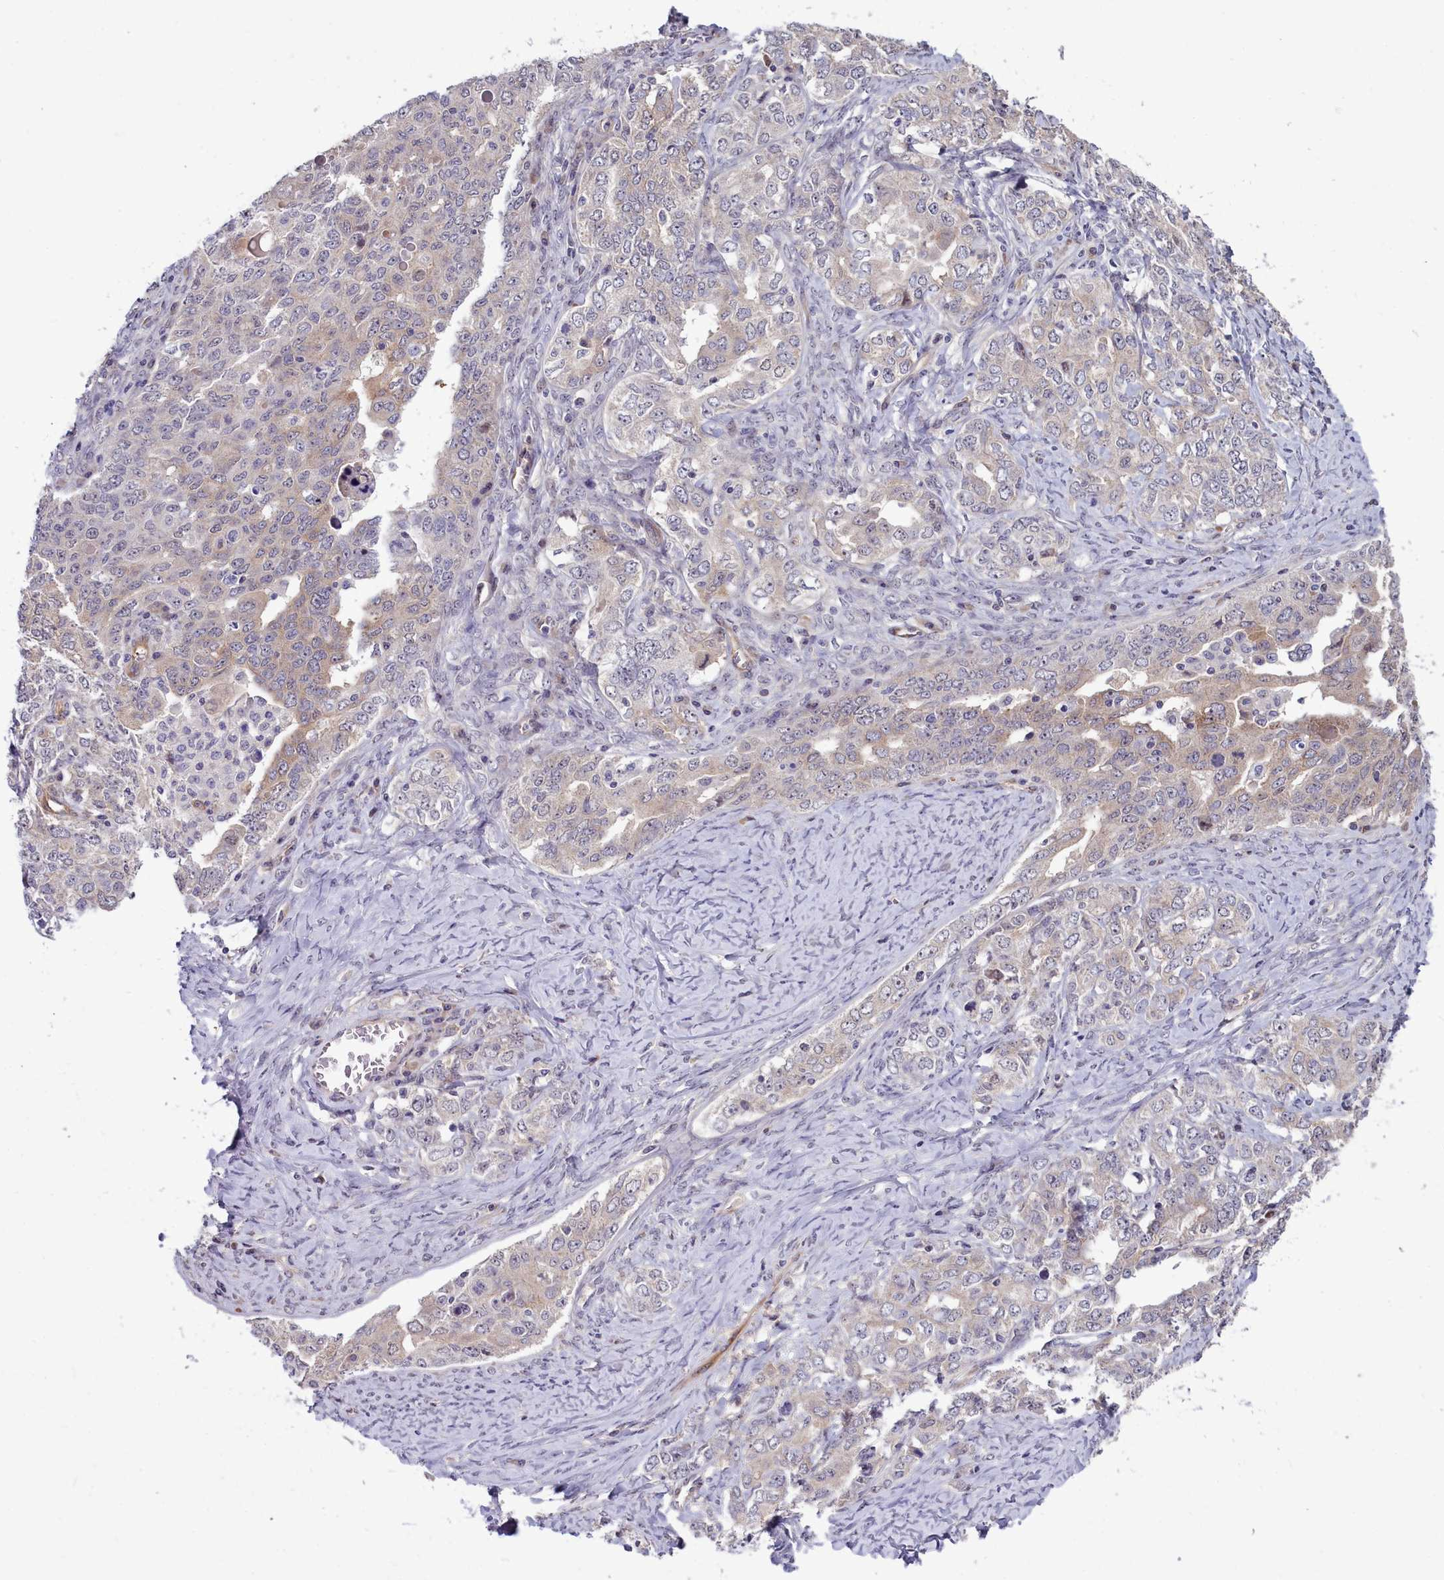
{"staining": {"intensity": "weak", "quantity": "25%-75%", "location": "cytoplasmic/membranous"}, "tissue": "ovarian cancer", "cell_type": "Tumor cells", "image_type": "cancer", "snomed": [{"axis": "morphology", "description": "Carcinoma, endometroid"}, {"axis": "topography", "description": "Ovary"}], "caption": "Brown immunohistochemical staining in endometroid carcinoma (ovarian) displays weak cytoplasmic/membranous positivity in approximately 25%-75% of tumor cells. (DAB = brown stain, brightfield microscopy at high magnification).", "gene": "BCAR1", "patient": {"sex": "female", "age": 62}}